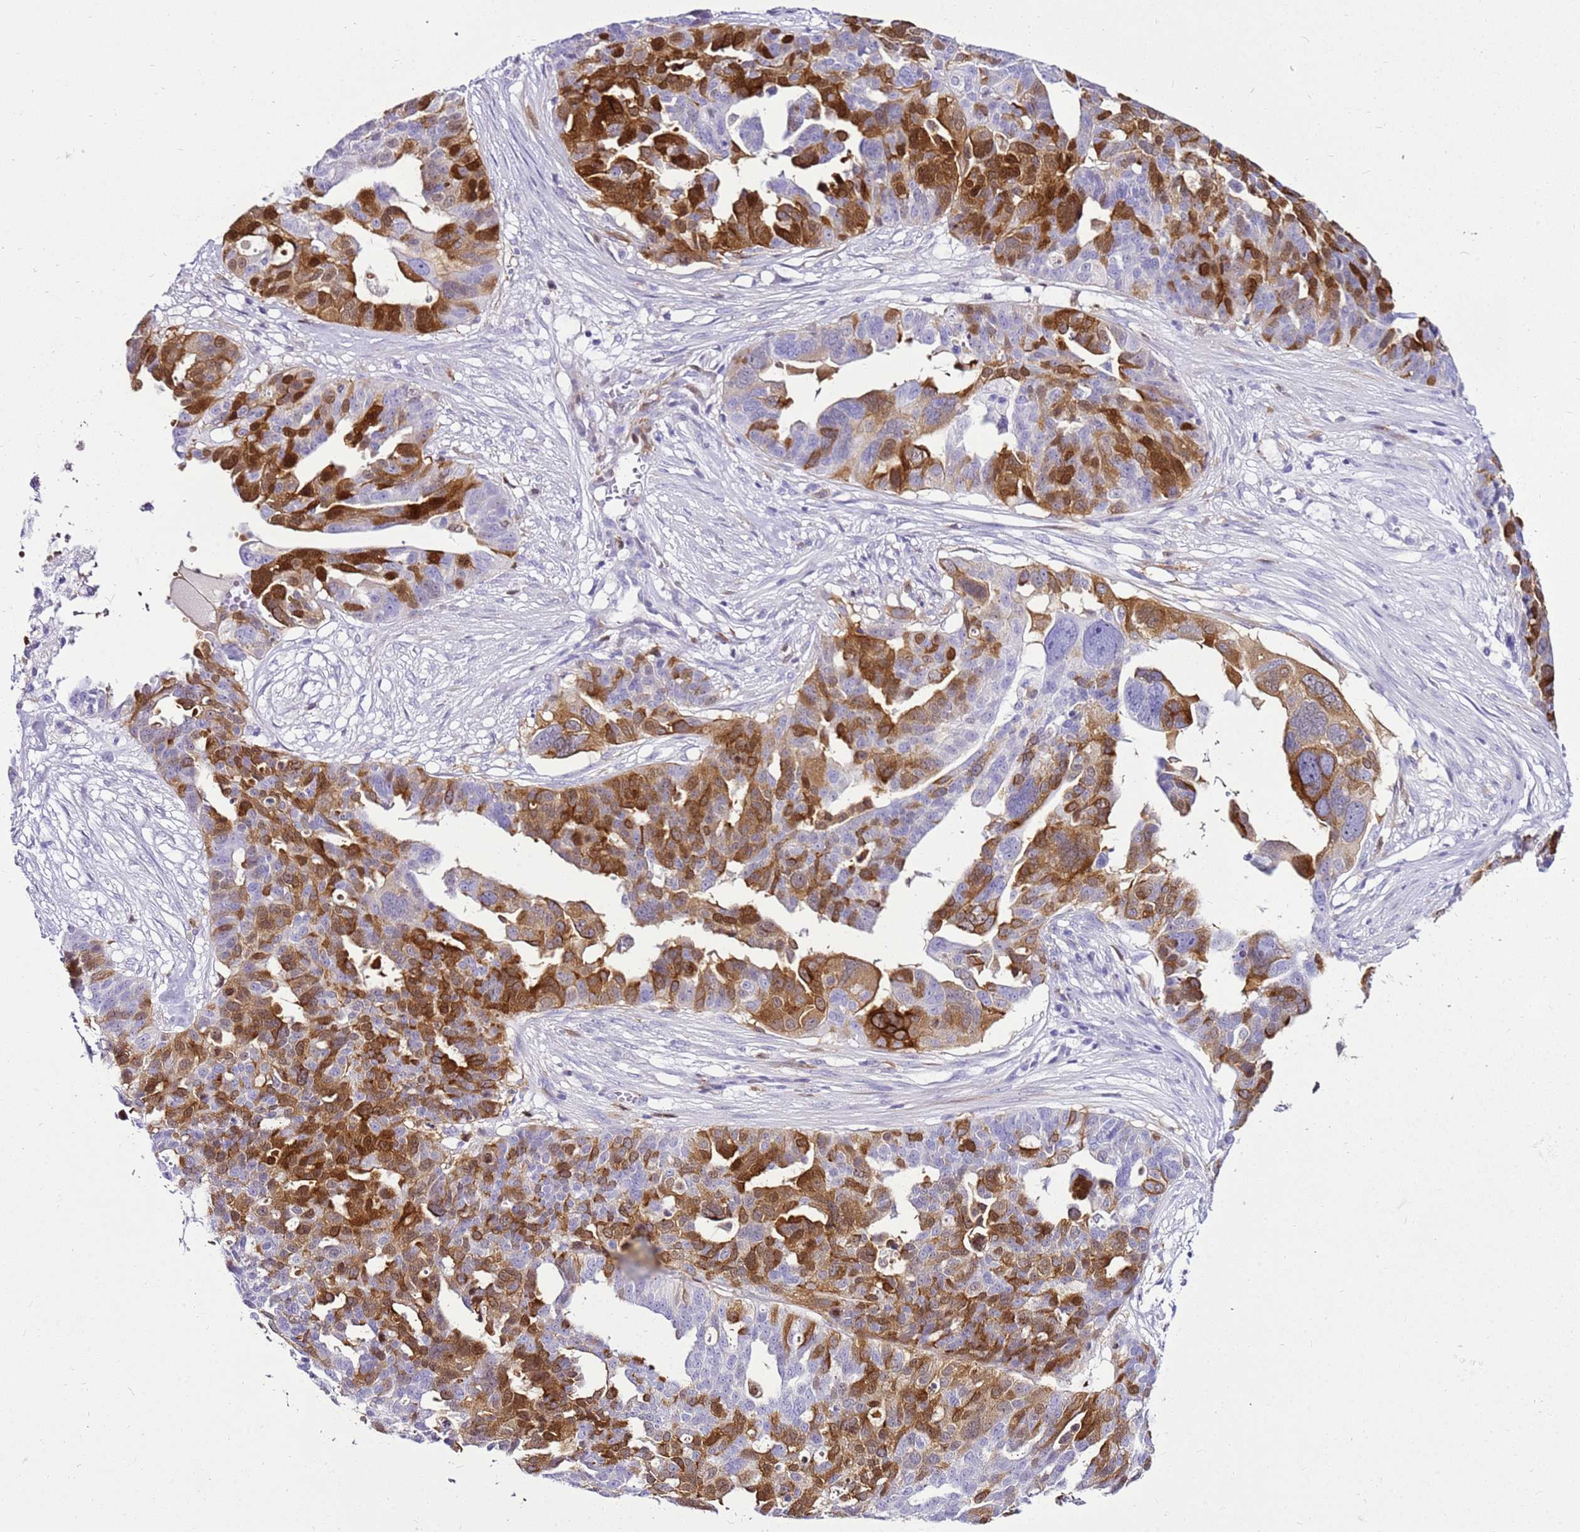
{"staining": {"intensity": "strong", "quantity": "25%-75%", "location": "cytoplasmic/membranous,nuclear"}, "tissue": "ovarian cancer", "cell_type": "Tumor cells", "image_type": "cancer", "snomed": [{"axis": "morphology", "description": "Cystadenocarcinoma, serous, NOS"}, {"axis": "topography", "description": "Ovary"}], "caption": "Immunohistochemistry (IHC) of ovarian cancer displays high levels of strong cytoplasmic/membranous and nuclear positivity in about 25%-75% of tumor cells.", "gene": "SPC25", "patient": {"sex": "female", "age": 59}}